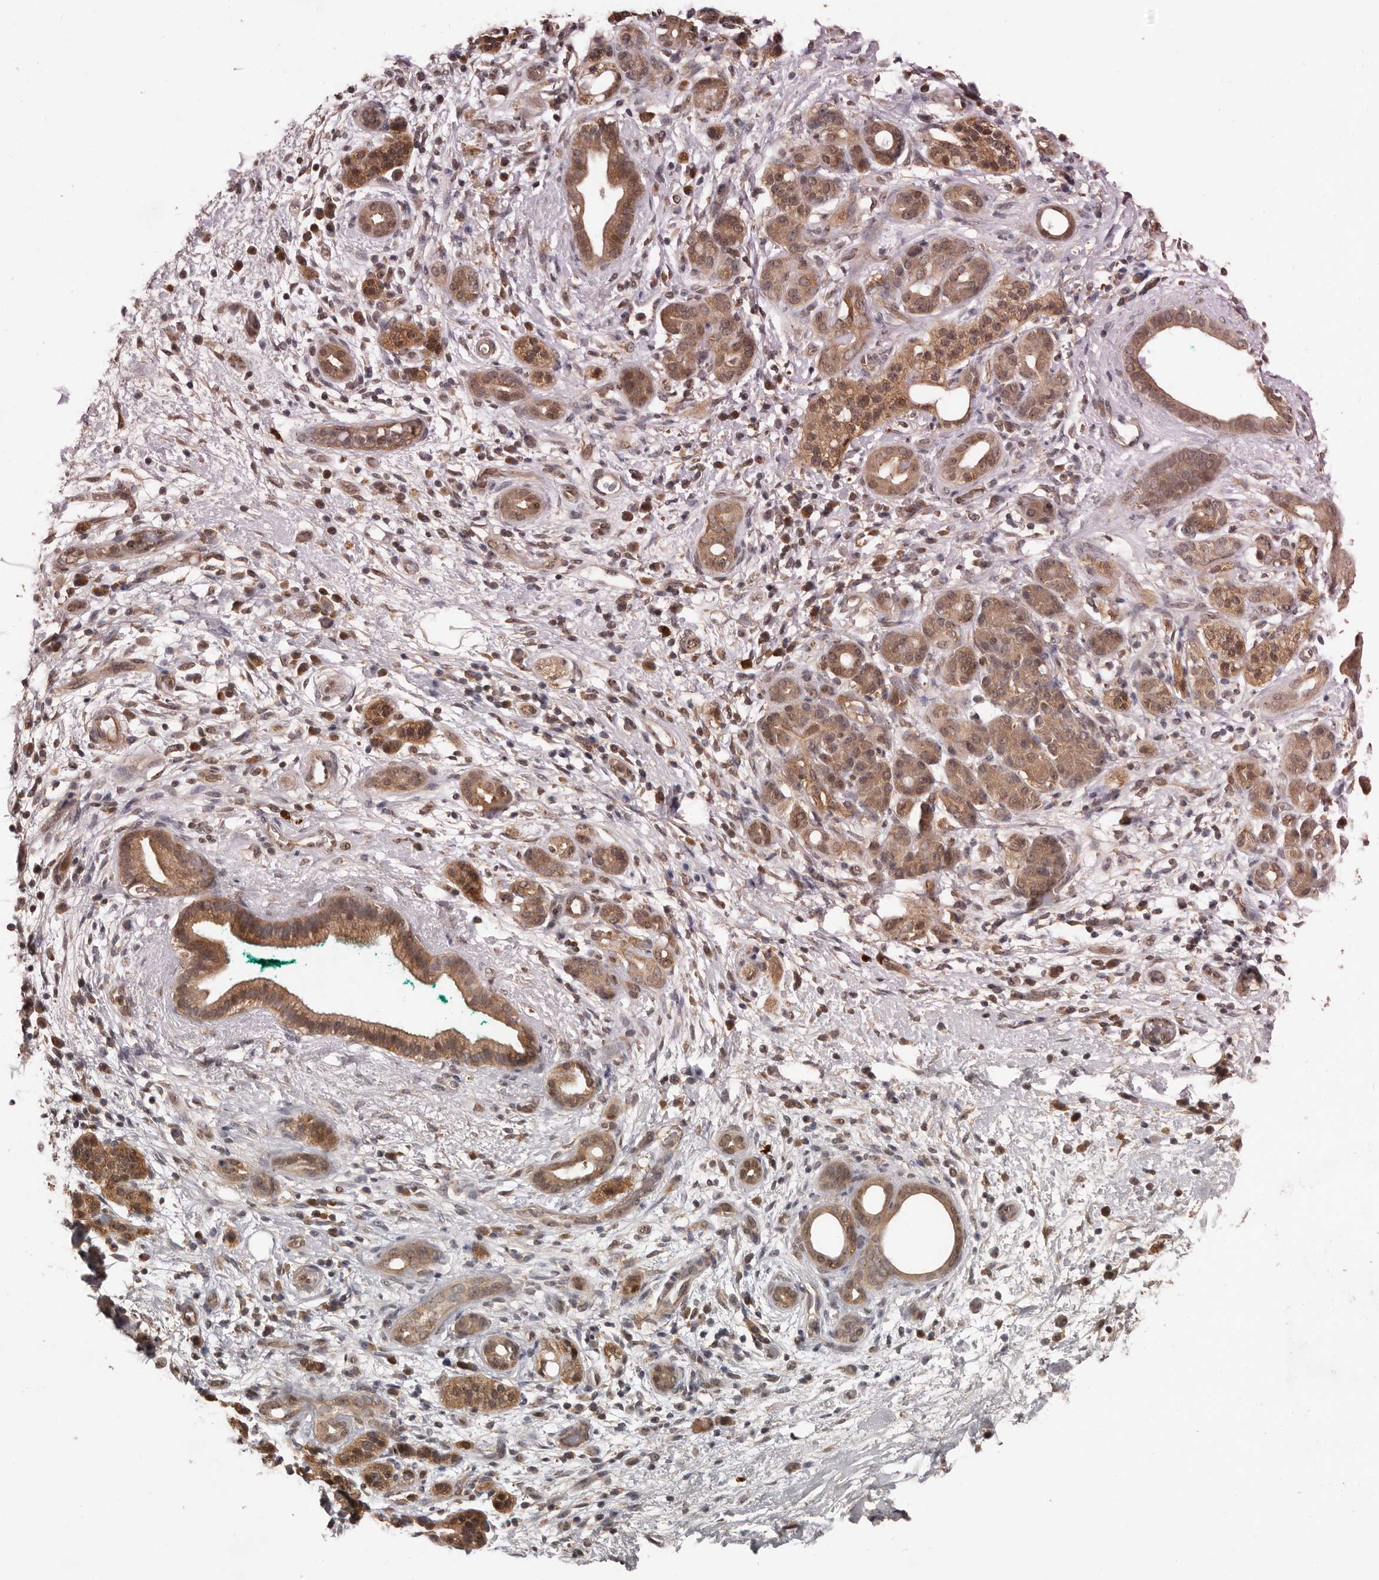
{"staining": {"intensity": "moderate", "quantity": ">75%", "location": "cytoplasmic/membranous"}, "tissue": "pancreatic cancer", "cell_type": "Tumor cells", "image_type": "cancer", "snomed": [{"axis": "morphology", "description": "Adenocarcinoma, NOS"}, {"axis": "topography", "description": "Pancreas"}], "caption": "This photomicrograph exhibits immunohistochemistry staining of pancreatic cancer (adenocarcinoma), with medium moderate cytoplasmic/membranous staining in approximately >75% of tumor cells.", "gene": "VPS37A", "patient": {"sex": "male", "age": 78}}